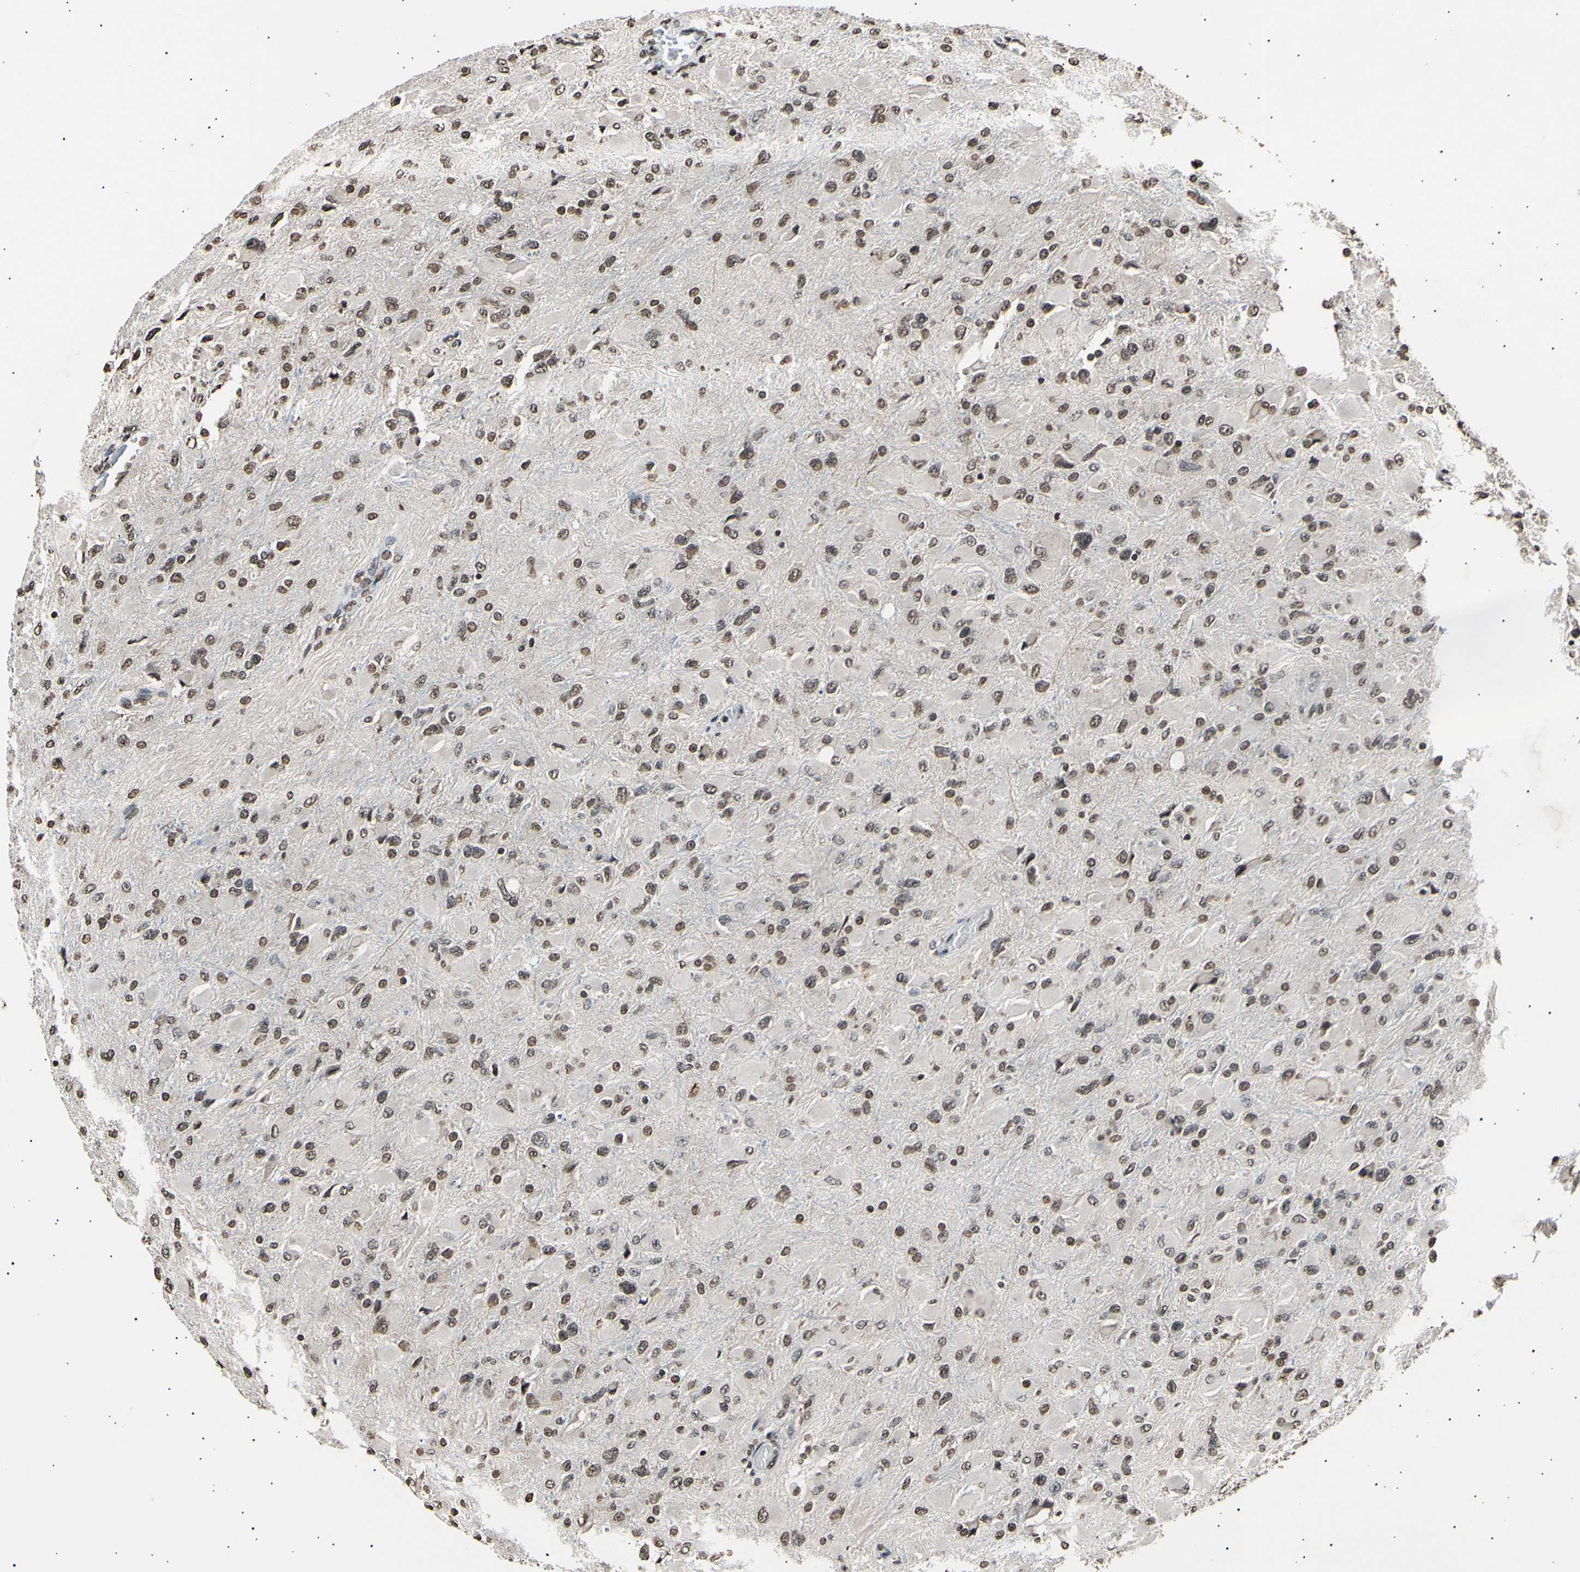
{"staining": {"intensity": "moderate", "quantity": ">75%", "location": "nuclear"}, "tissue": "glioma", "cell_type": "Tumor cells", "image_type": "cancer", "snomed": [{"axis": "morphology", "description": "Glioma, malignant, High grade"}, {"axis": "topography", "description": "Cerebral cortex"}], "caption": "Protein staining by IHC shows moderate nuclear expression in approximately >75% of tumor cells in high-grade glioma (malignant).", "gene": "ANAPC7", "patient": {"sex": "female", "age": 36}}